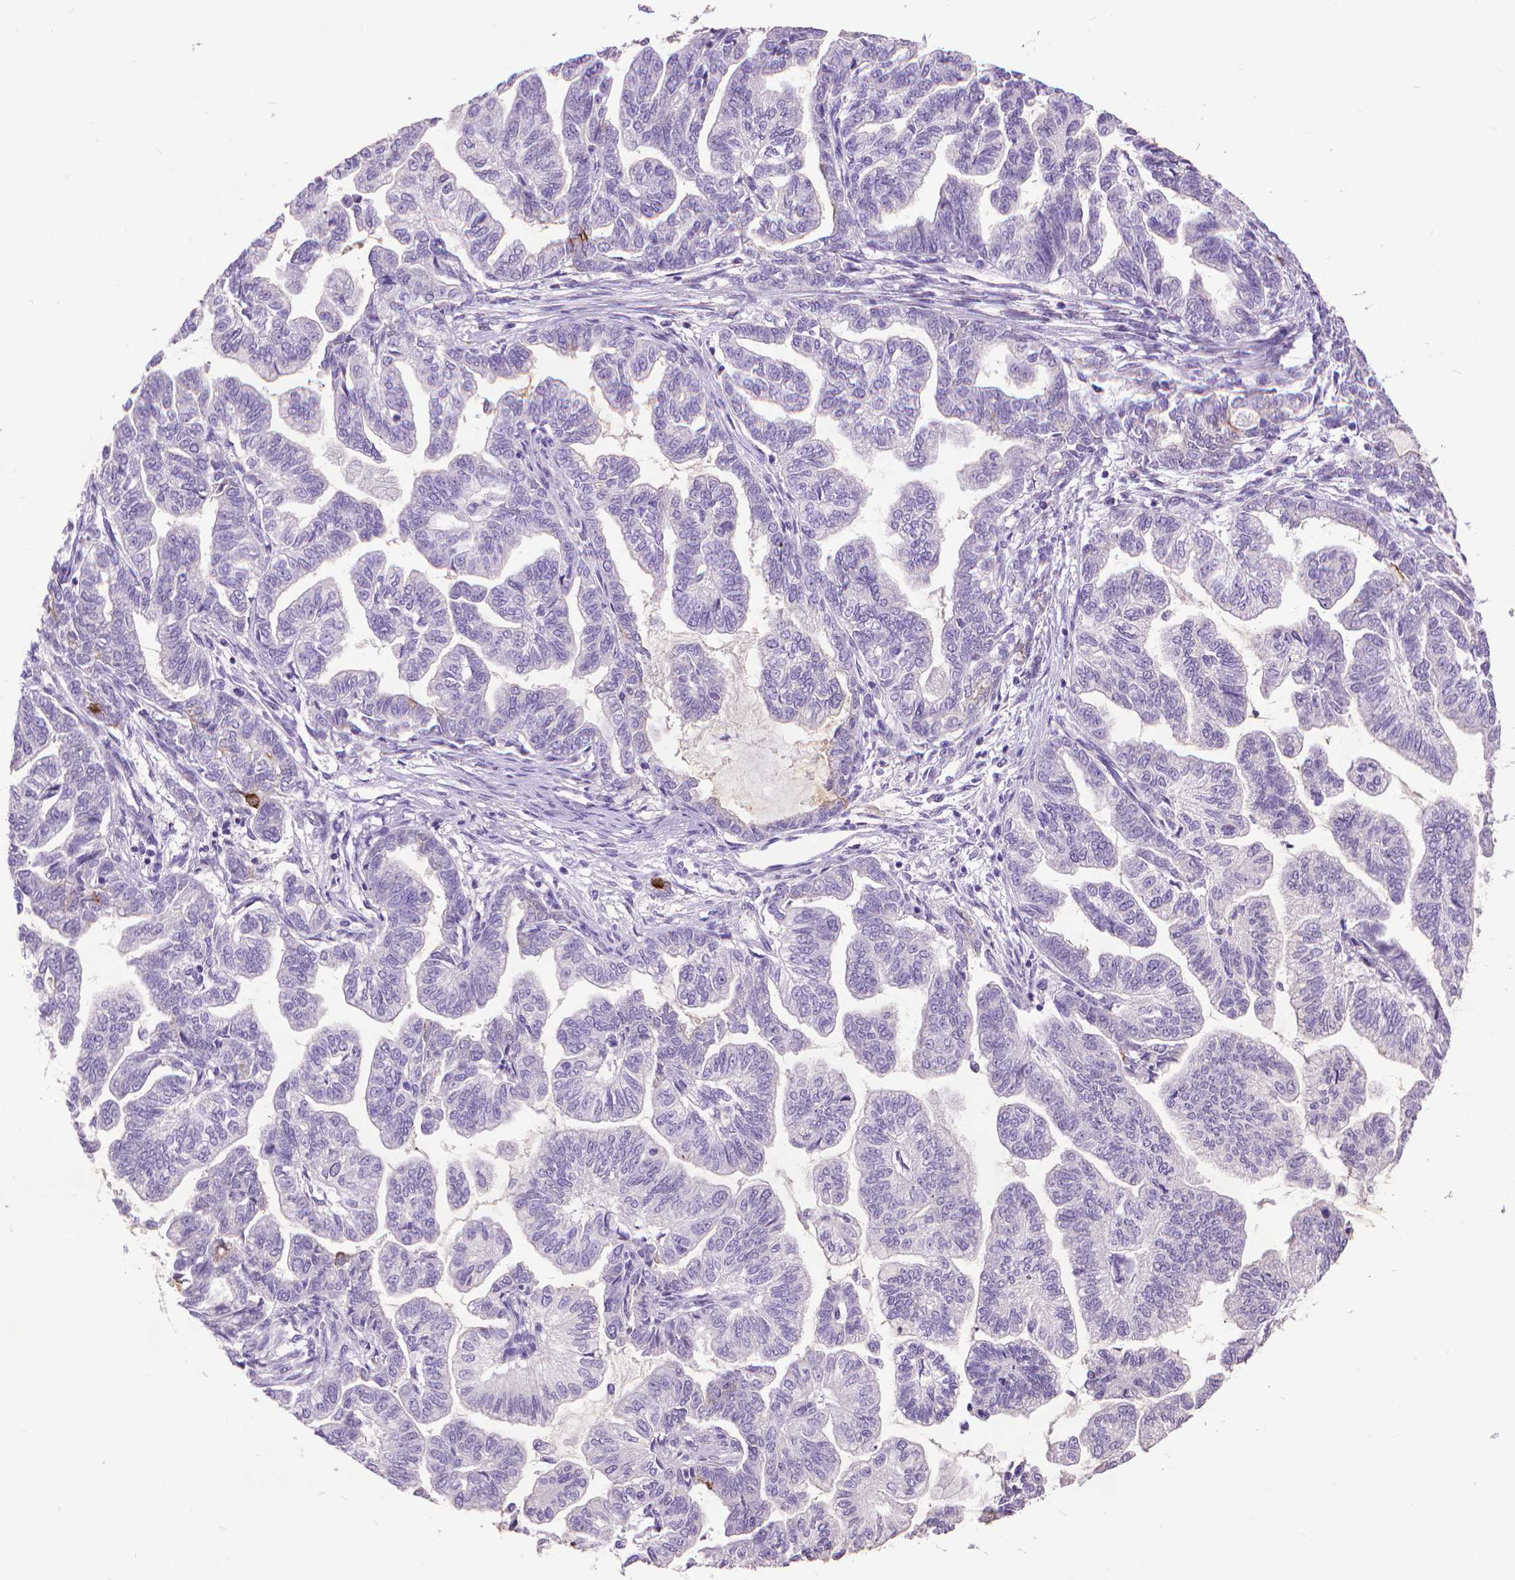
{"staining": {"intensity": "negative", "quantity": "none", "location": "none"}, "tissue": "stomach cancer", "cell_type": "Tumor cells", "image_type": "cancer", "snomed": [{"axis": "morphology", "description": "Adenocarcinoma, NOS"}, {"axis": "topography", "description": "Stomach"}], "caption": "Tumor cells show no significant protein staining in stomach cancer.", "gene": "KRT5", "patient": {"sex": "male", "age": 83}}